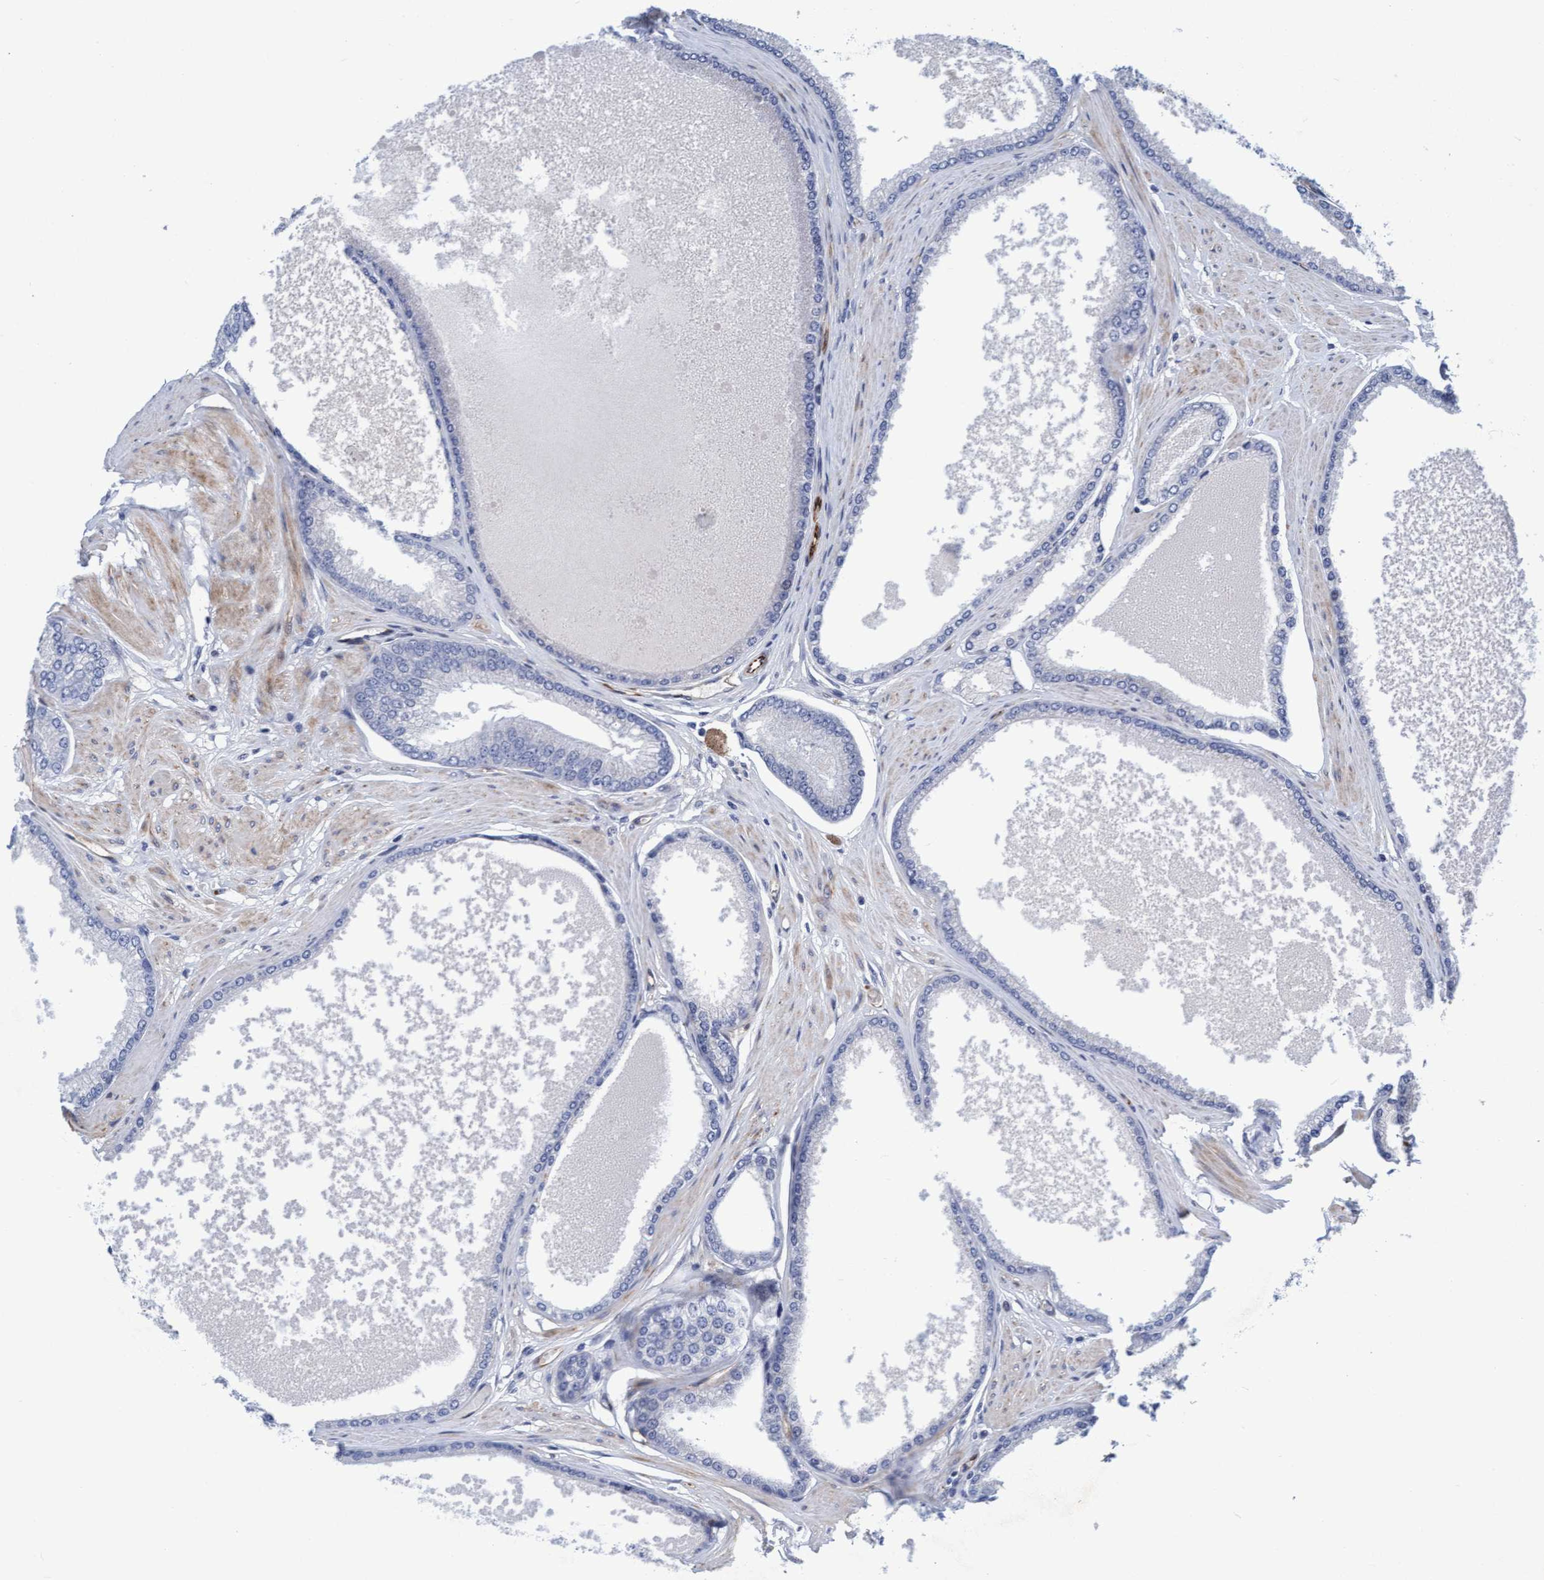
{"staining": {"intensity": "negative", "quantity": "none", "location": "none"}, "tissue": "prostate cancer", "cell_type": "Tumor cells", "image_type": "cancer", "snomed": [{"axis": "morphology", "description": "Adenocarcinoma, High grade"}, {"axis": "topography", "description": "Prostate"}], "caption": "Immunohistochemistry of prostate high-grade adenocarcinoma shows no staining in tumor cells.", "gene": "POLG2", "patient": {"sex": "male", "age": 61}}